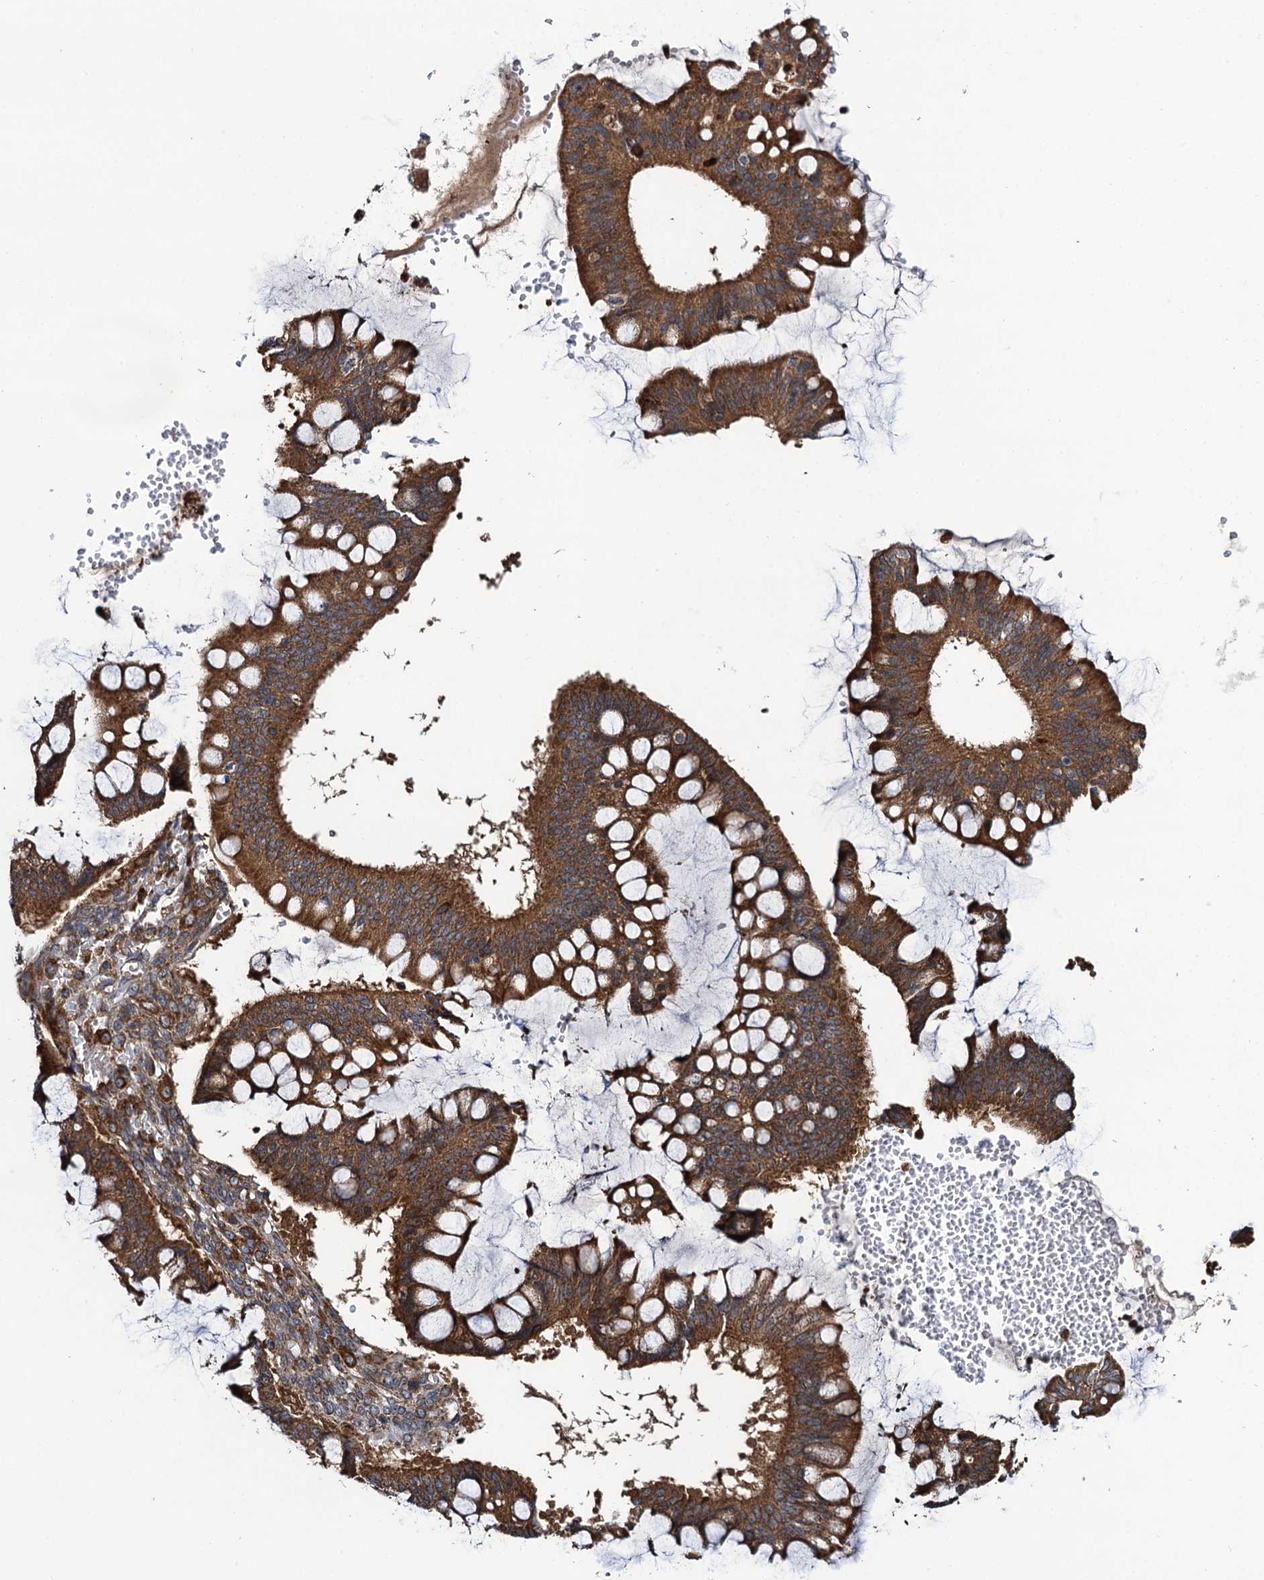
{"staining": {"intensity": "strong", "quantity": ">75%", "location": "cytoplasmic/membranous"}, "tissue": "ovarian cancer", "cell_type": "Tumor cells", "image_type": "cancer", "snomed": [{"axis": "morphology", "description": "Cystadenocarcinoma, mucinous, NOS"}, {"axis": "topography", "description": "Ovary"}], "caption": "Approximately >75% of tumor cells in mucinous cystadenocarcinoma (ovarian) demonstrate strong cytoplasmic/membranous protein positivity as visualized by brown immunohistochemical staining.", "gene": "NEK1", "patient": {"sex": "female", "age": 73}}